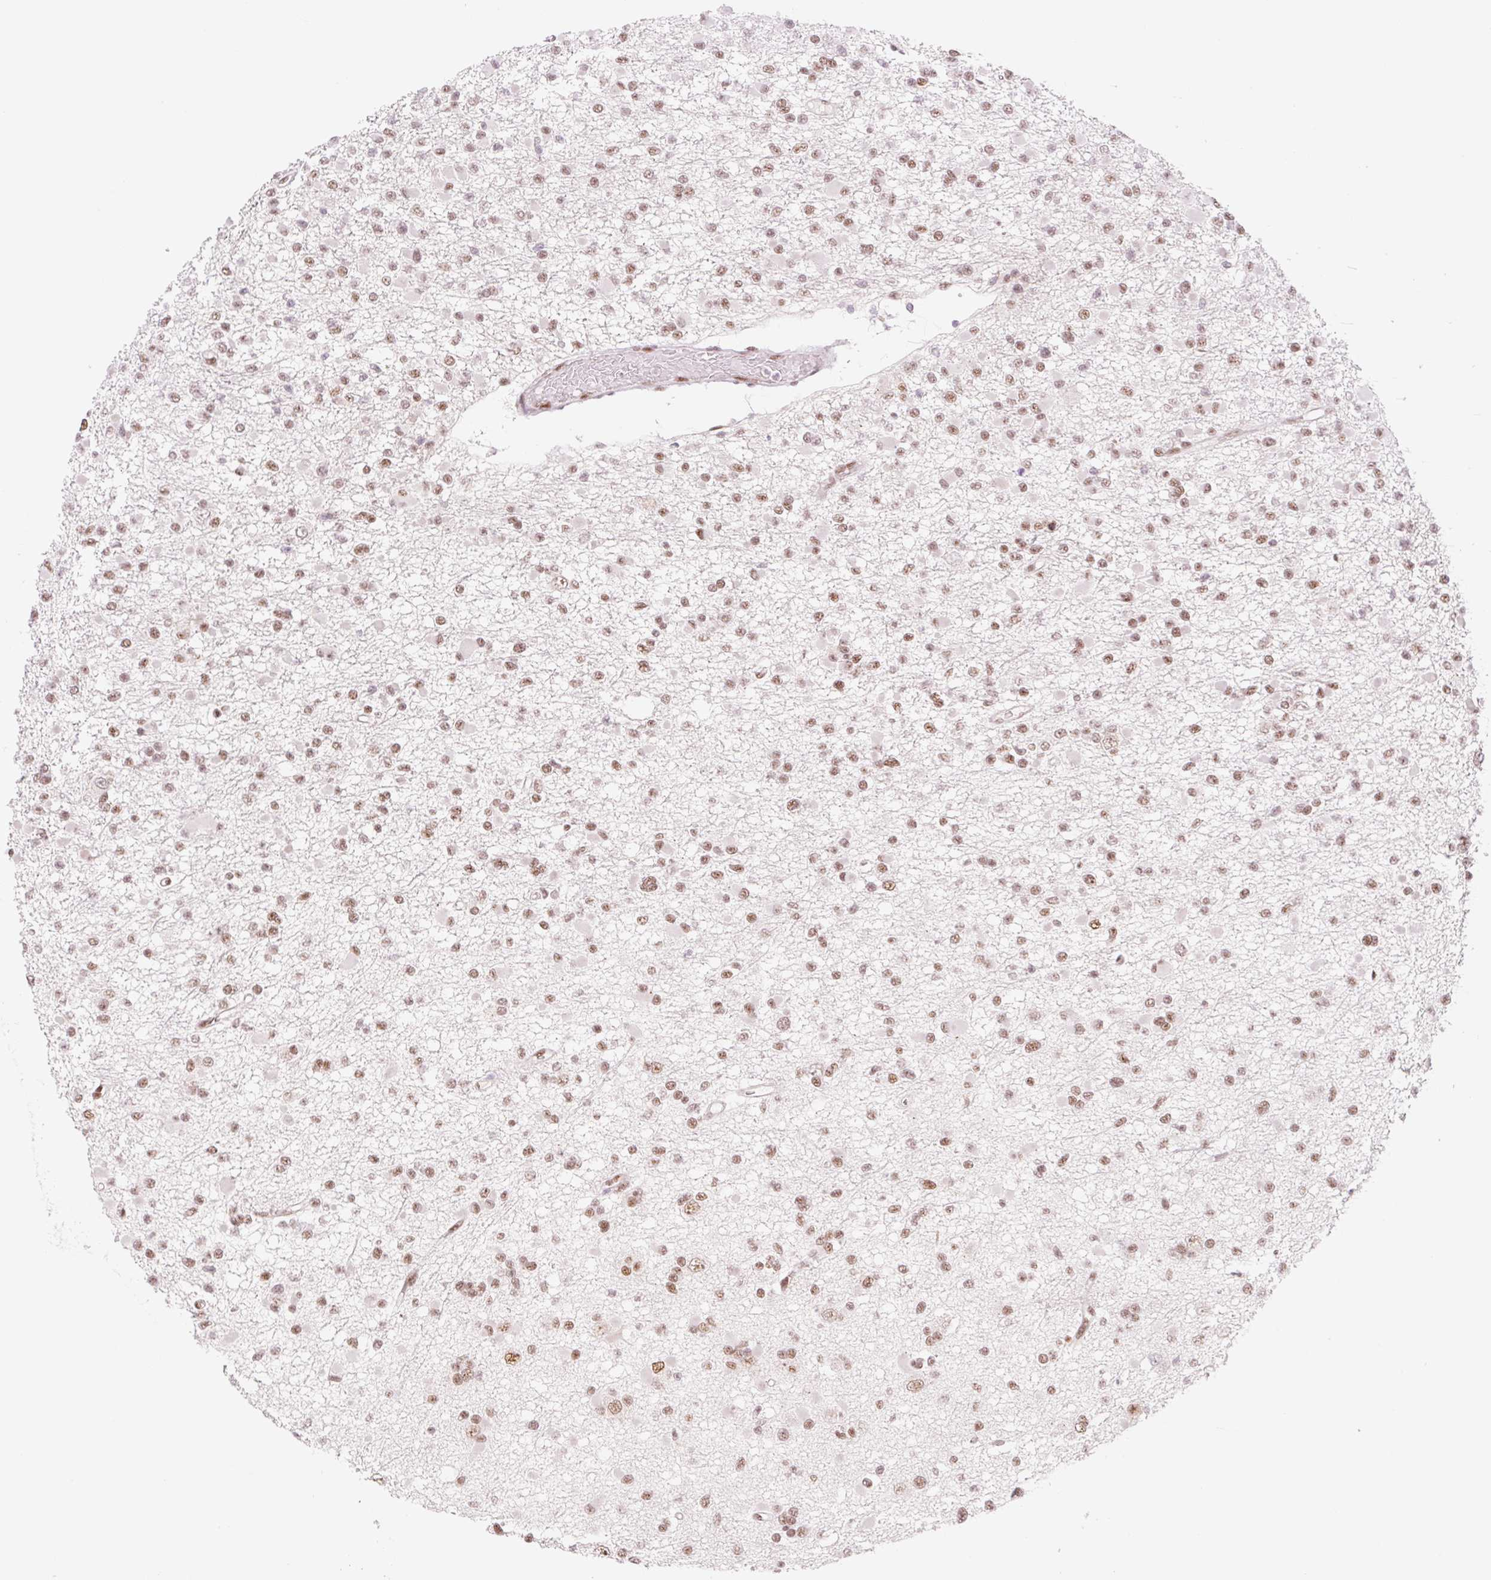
{"staining": {"intensity": "moderate", "quantity": ">75%", "location": "nuclear"}, "tissue": "glioma", "cell_type": "Tumor cells", "image_type": "cancer", "snomed": [{"axis": "morphology", "description": "Glioma, malignant, Low grade"}, {"axis": "topography", "description": "Brain"}], "caption": "Glioma was stained to show a protein in brown. There is medium levels of moderate nuclear expression in approximately >75% of tumor cells.", "gene": "PRDM11", "patient": {"sex": "female", "age": 22}}